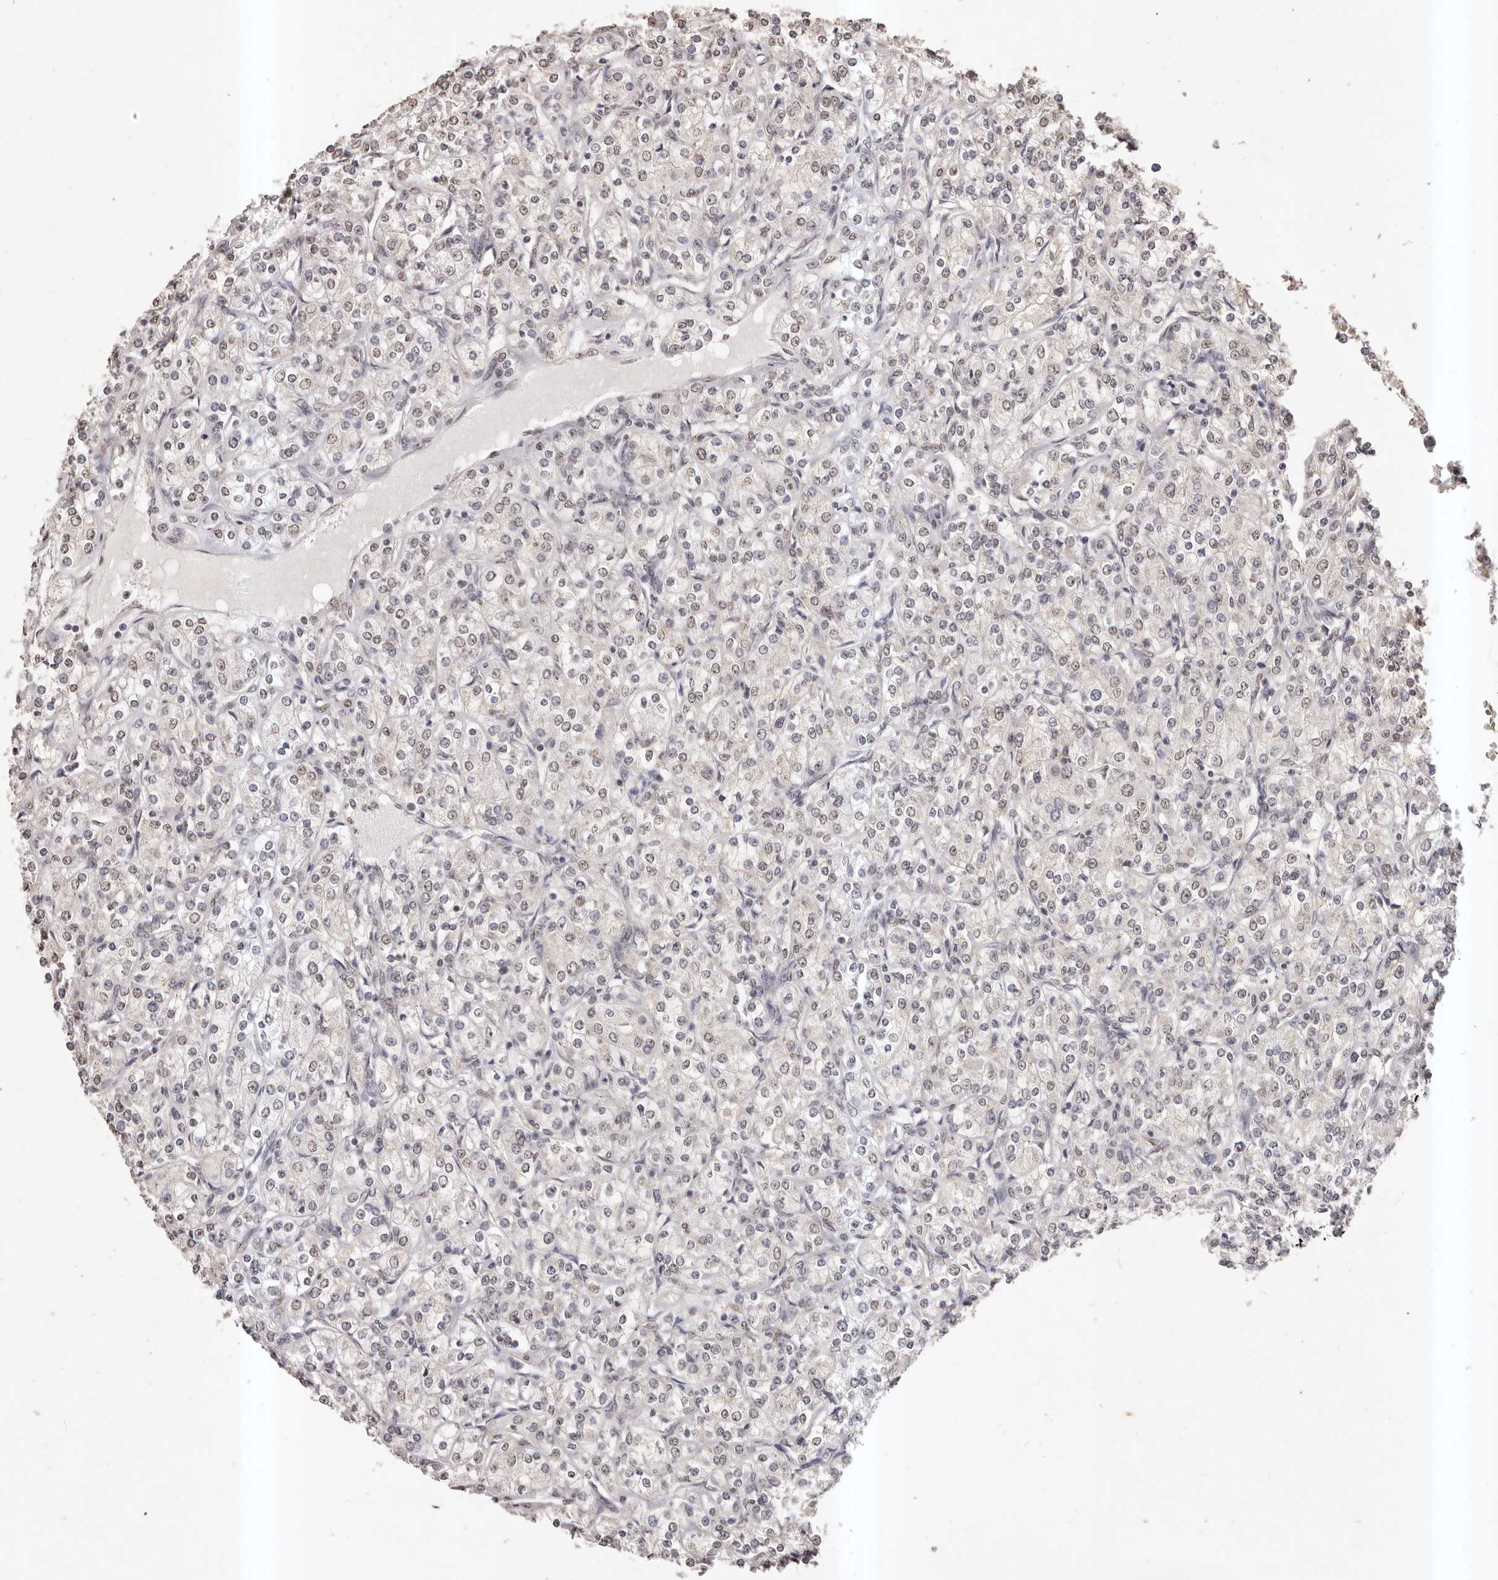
{"staining": {"intensity": "weak", "quantity": "25%-75%", "location": "nuclear"}, "tissue": "renal cancer", "cell_type": "Tumor cells", "image_type": "cancer", "snomed": [{"axis": "morphology", "description": "Adenocarcinoma, NOS"}, {"axis": "topography", "description": "Kidney"}], "caption": "Immunohistochemical staining of human renal cancer shows low levels of weak nuclear protein expression in about 25%-75% of tumor cells. (DAB (3,3'-diaminobenzidine) IHC with brightfield microscopy, high magnification).", "gene": "RPS6KA5", "patient": {"sex": "male", "age": 77}}